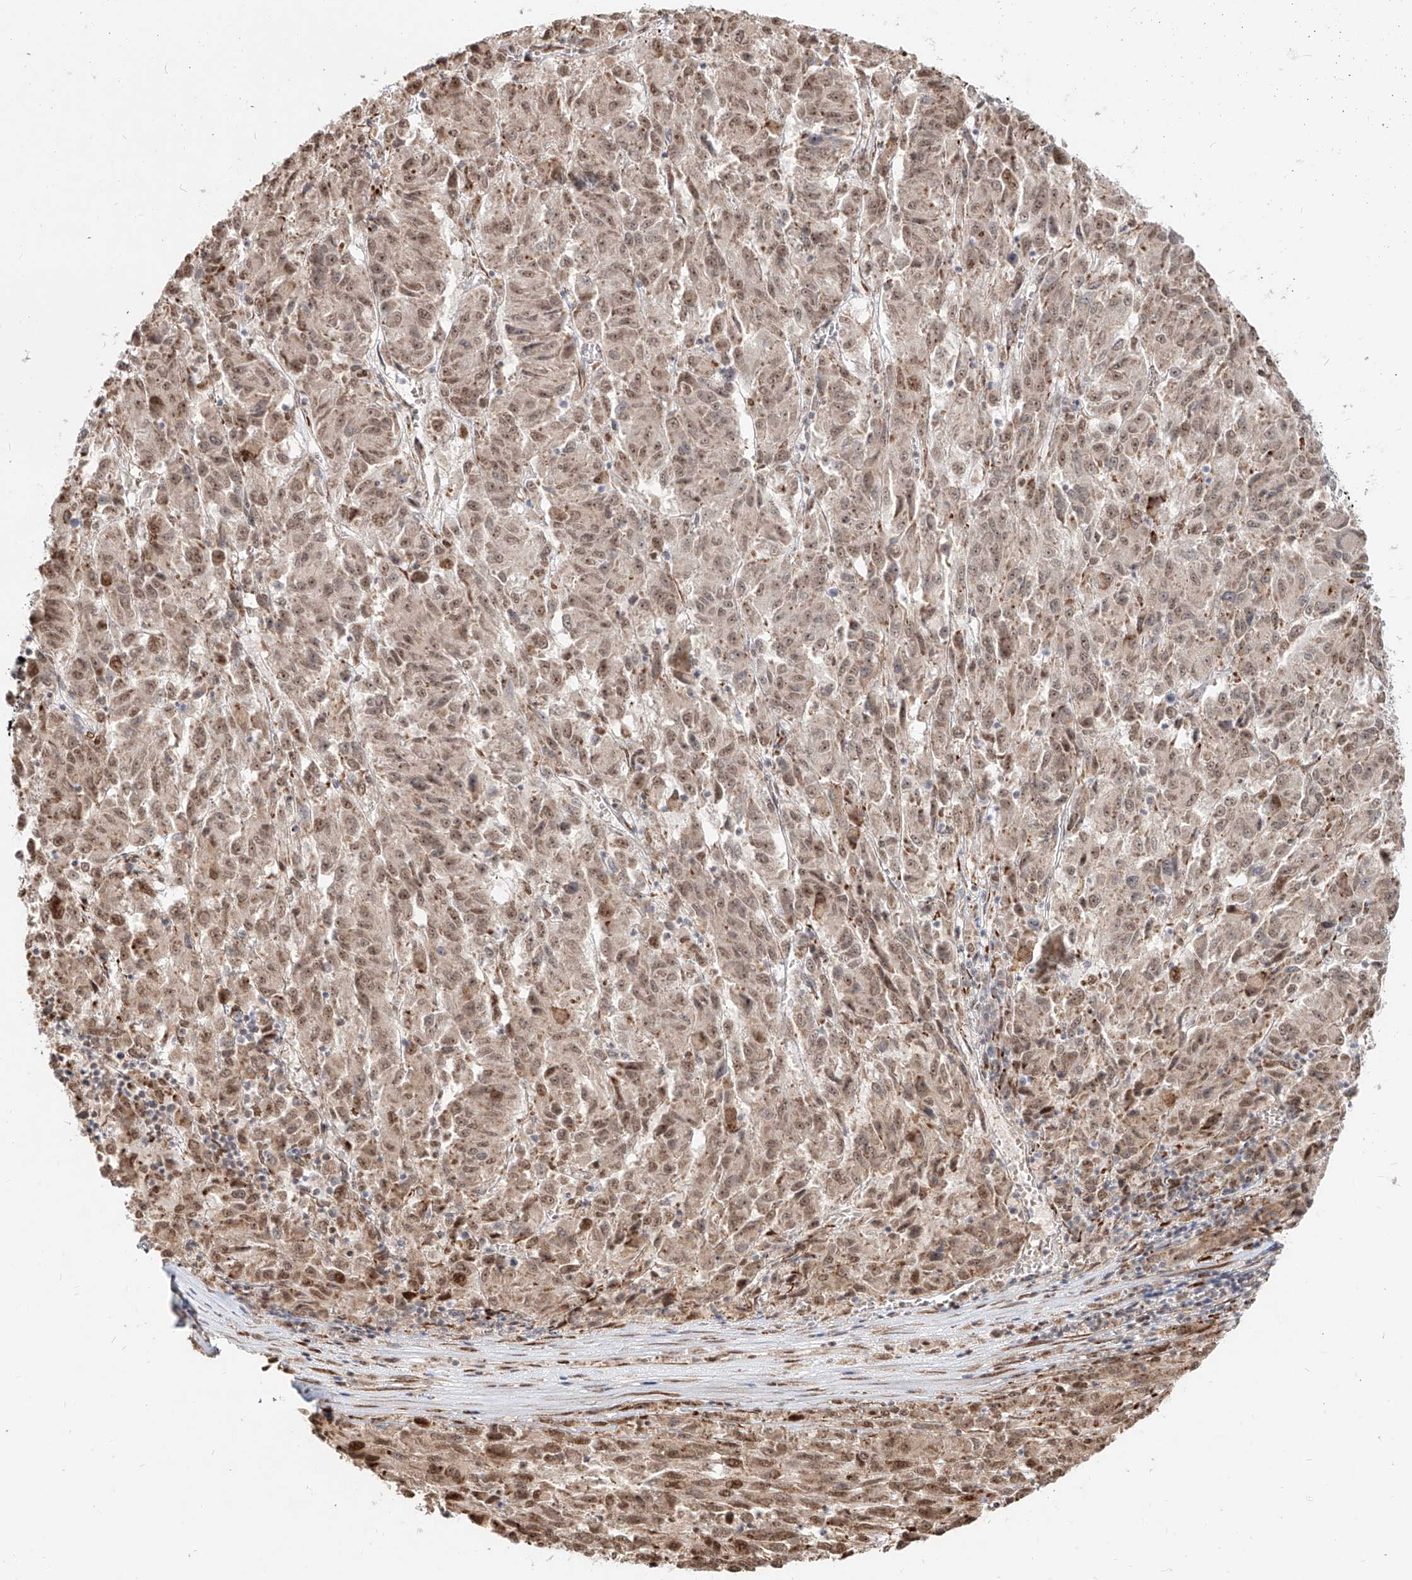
{"staining": {"intensity": "moderate", "quantity": ">75%", "location": "nuclear"}, "tissue": "melanoma", "cell_type": "Tumor cells", "image_type": "cancer", "snomed": [{"axis": "morphology", "description": "Malignant melanoma, Metastatic site"}, {"axis": "topography", "description": "Lung"}], "caption": "Malignant melanoma (metastatic site) stained with DAB (3,3'-diaminobenzidine) IHC reveals medium levels of moderate nuclear positivity in approximately >75% of tumor cells. (IHC, brightfield microscopy, high magnification).", "gene": "ZNF710", "patient": {"sex": "male", "age": 64}}